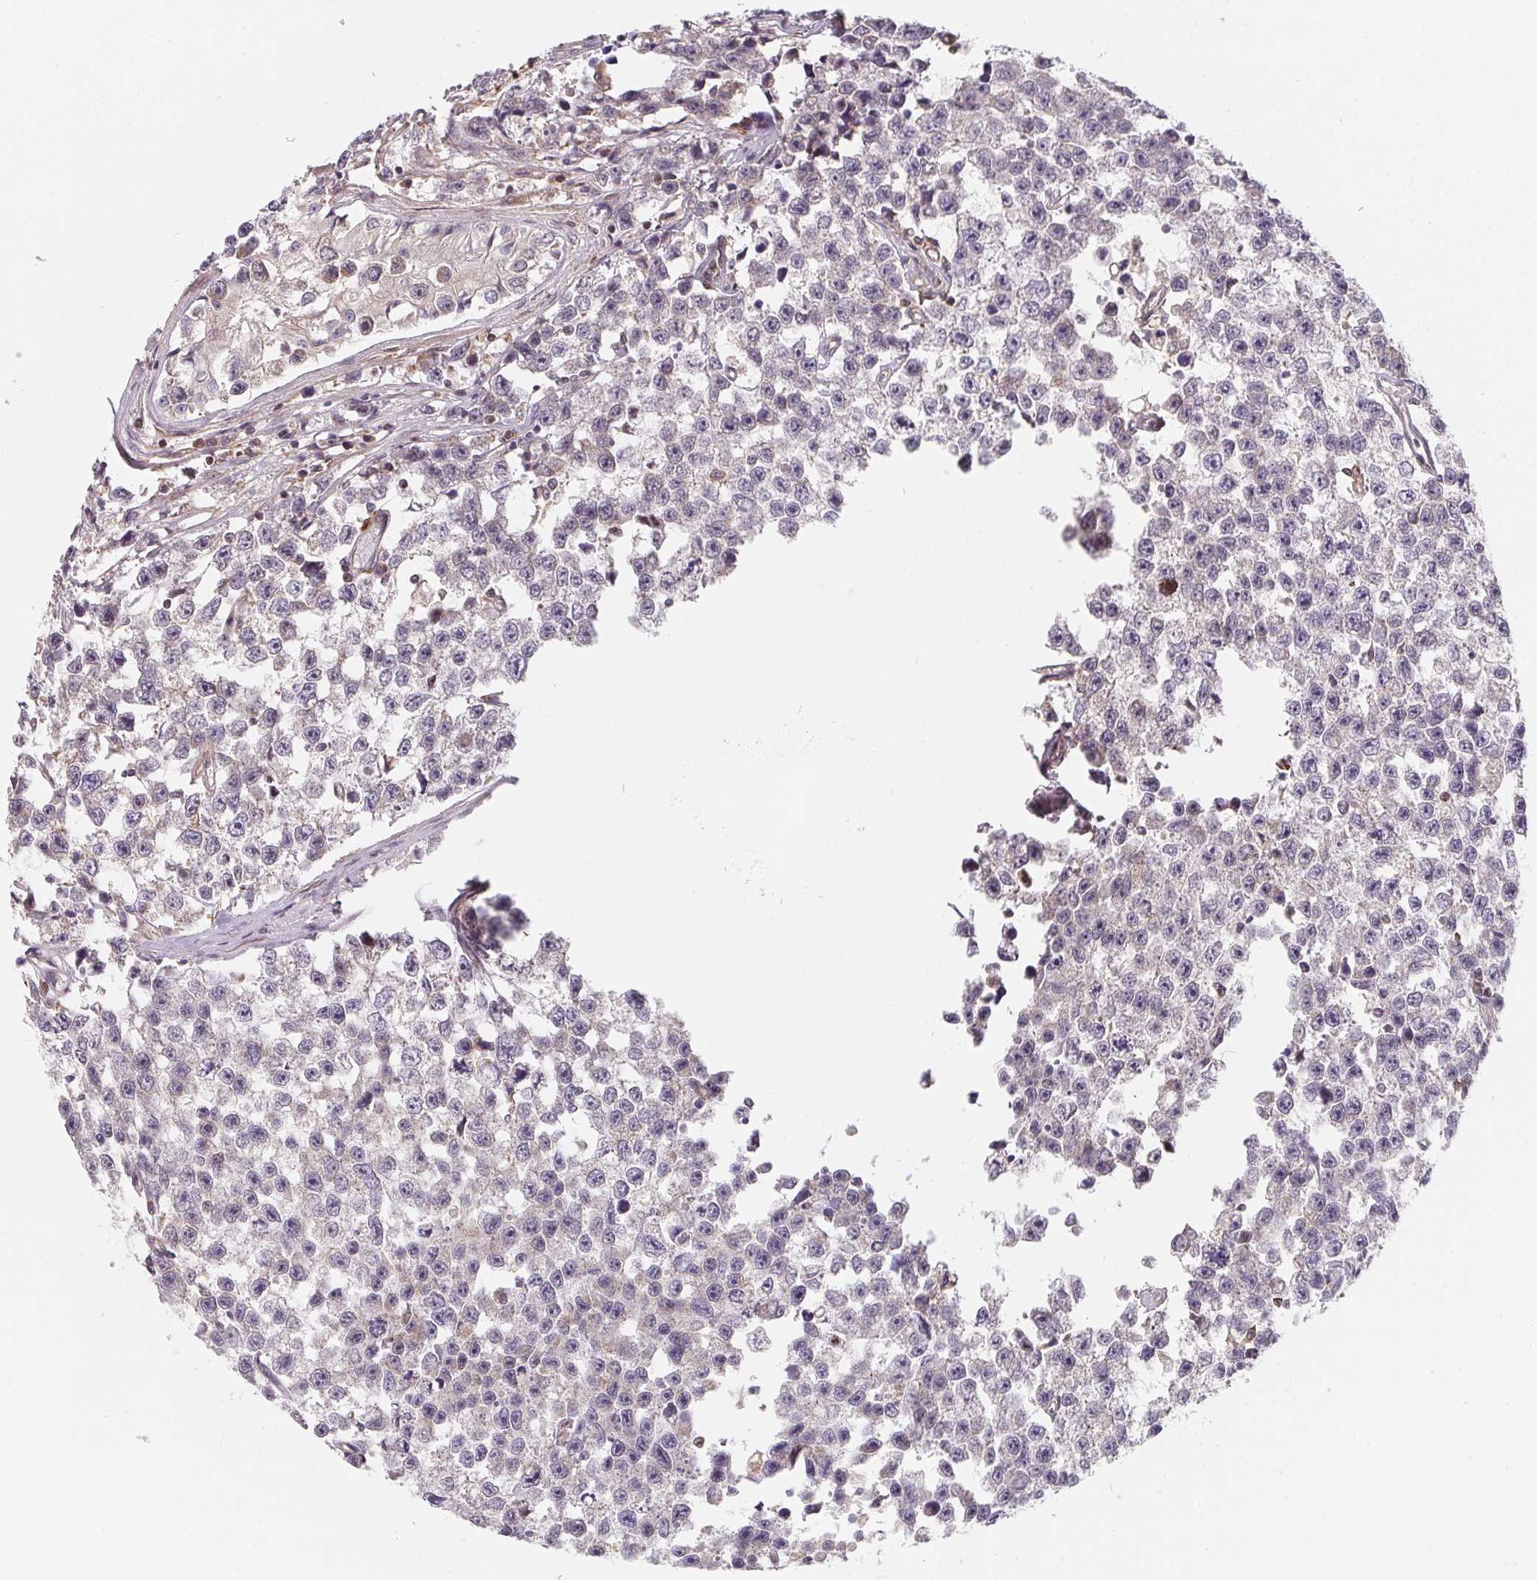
{"staining": {"intensity": "negative", "quantity": "none", "location": "none"}, "tissue": "testis cancer", "cell_type": "Tumor cells", "image_type": "cancer", "snomed": [{"axis": "morphology", "description": "Seminoma, NOS"}, {"axis": "topography", "description": "Testis"}], "caption": "Photomicrograph shows no significant protein positivity in tumor cells of testis cancer (seminoma).", "gene": "ANKRD13A", "patient": {"sex": "male", "age": 26}}